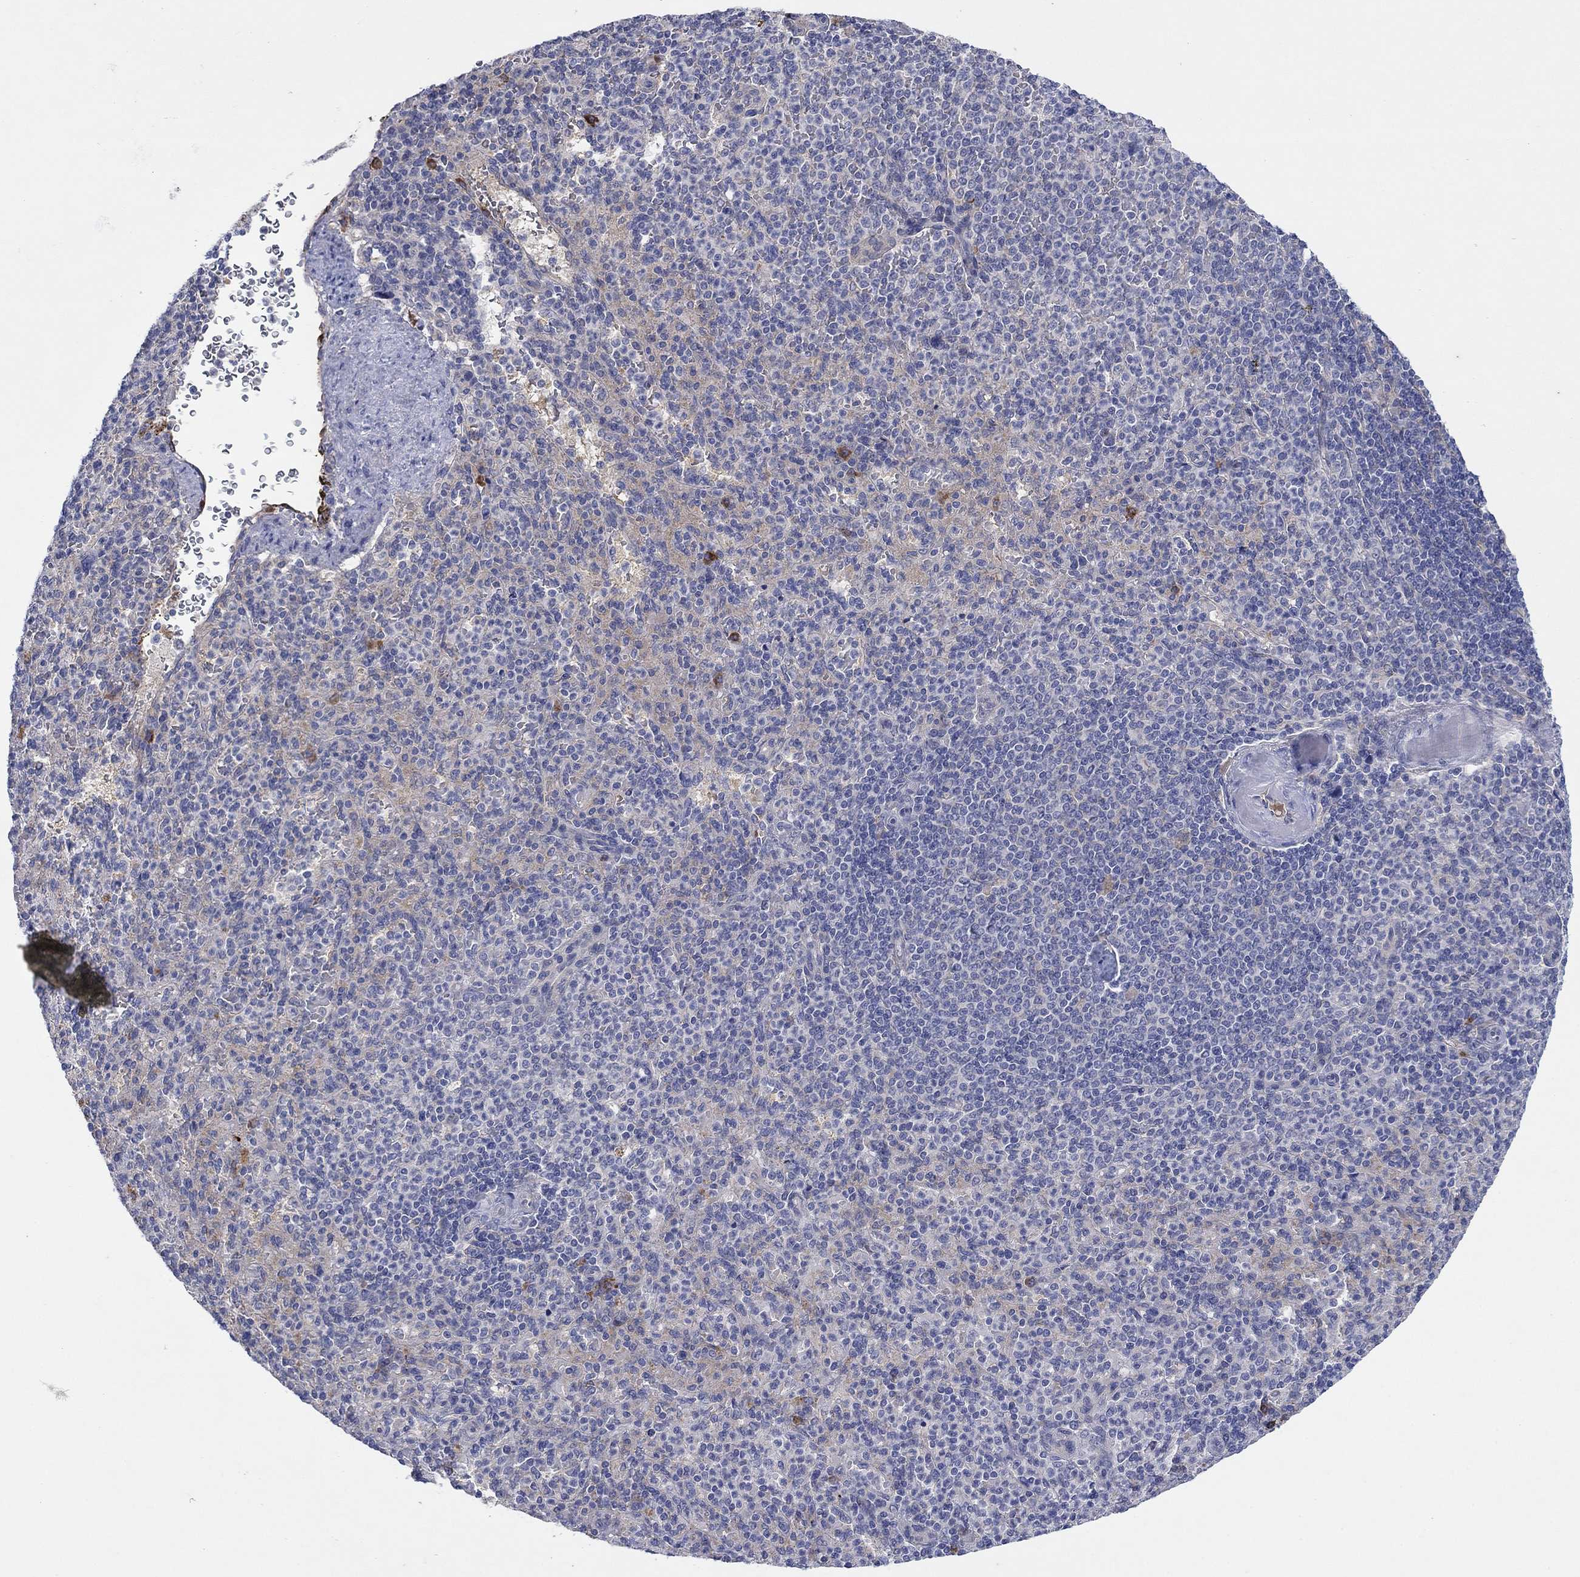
{"staining": {"intensity": "weak", "quantity": "25%-75%", "location": "cytoplasmic/membranous"}, "tissue": "spleen", "cell_type": "Cells in red pulp", "image_type": "normal", "snomed": [{"axis": "morphology", "description": "Normal tissue, NOS"}, {"axis": "topography", "description": "Spleen"}], "caption": "Immunohistochemical staining of unremarkable spleen reveals low levels of weak cytoplasmic/membranous expression in approximately 25%-75% of cells in red pulp. (Brightfield microscopy of DAB IHC at high magnification).", "gene": "PLCL2", "patient": {"sex": "female", "age": 74}}